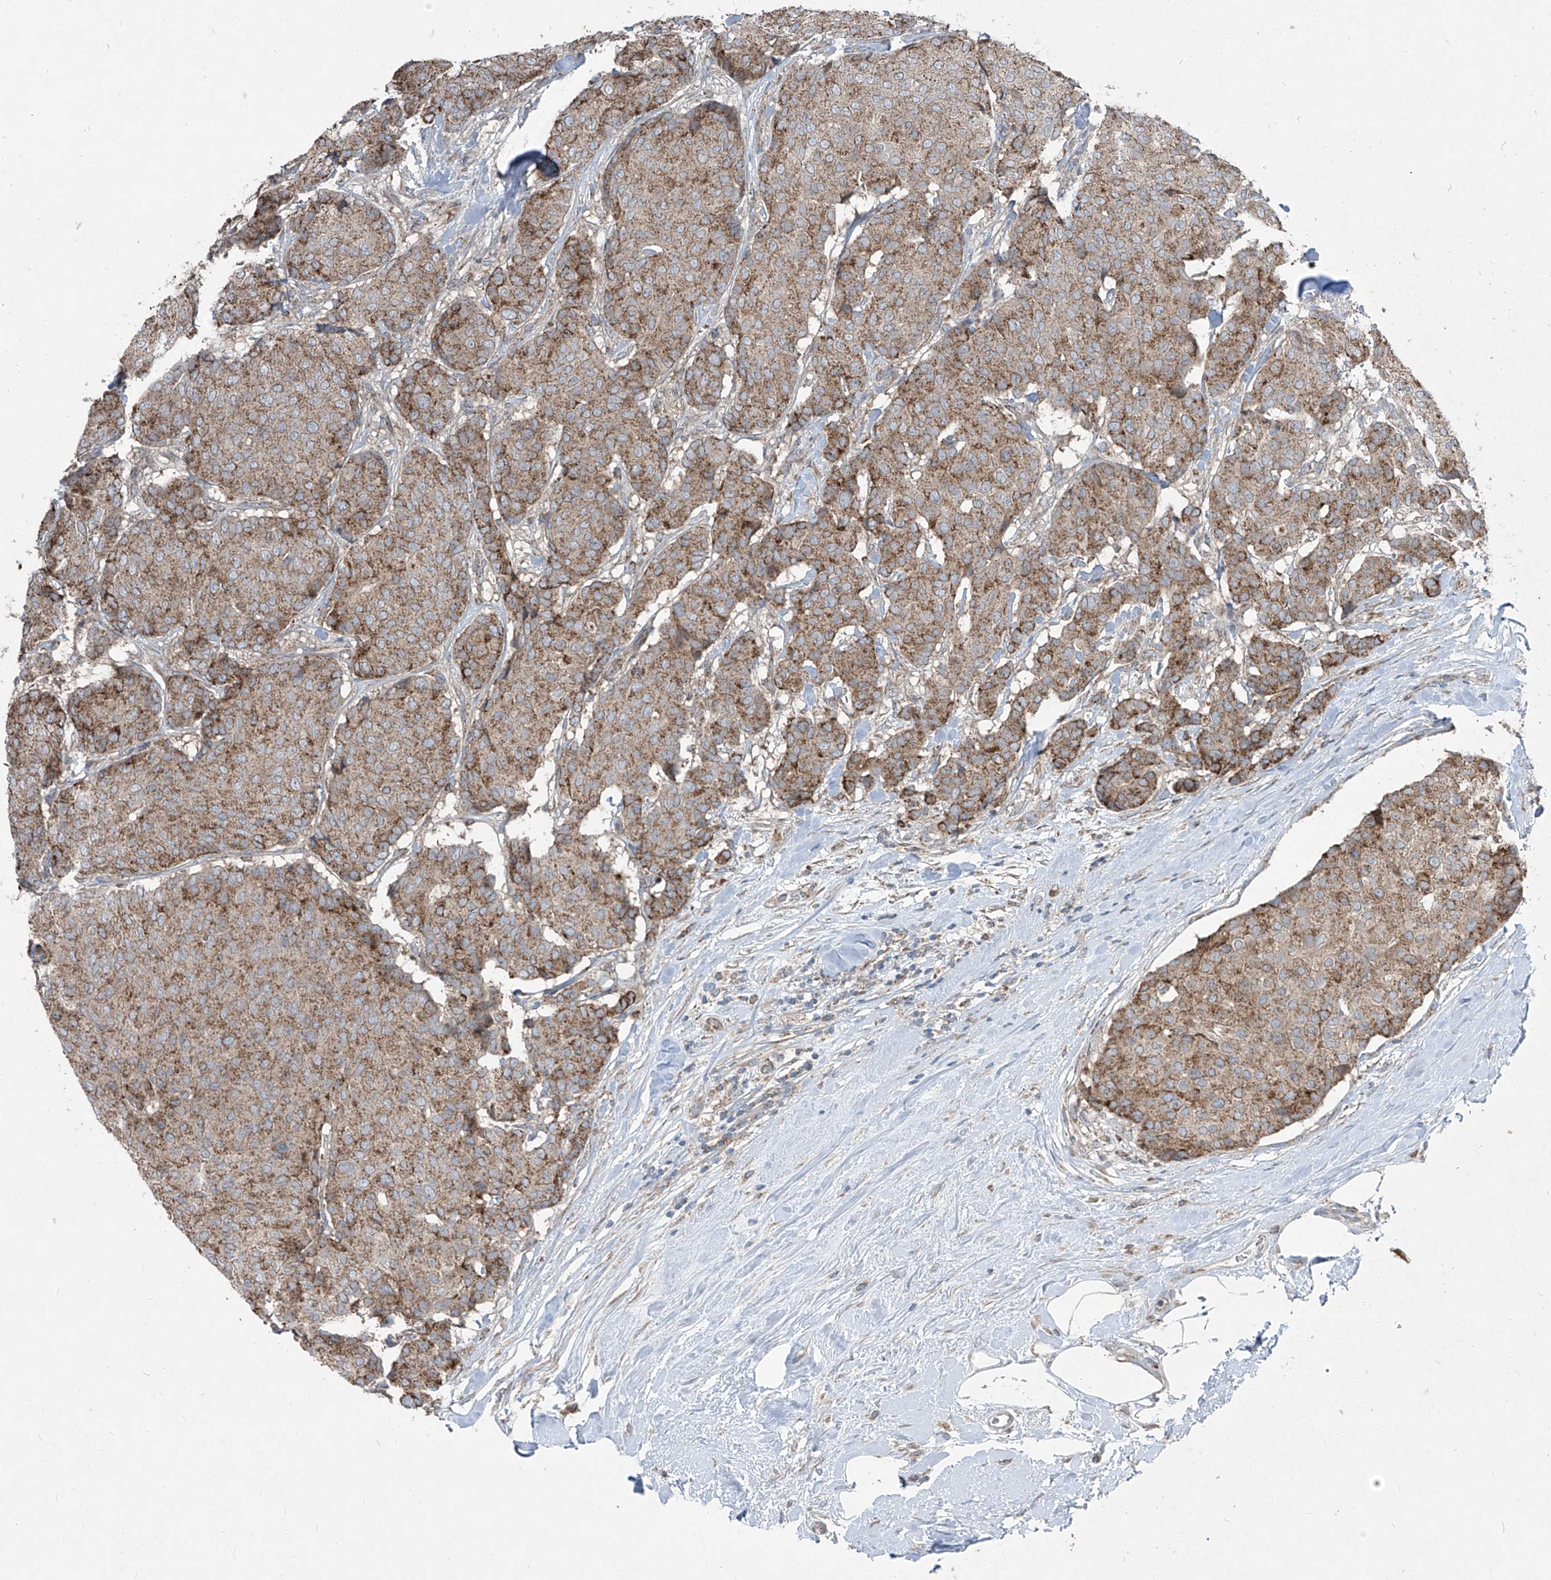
{"staining": {"intensity": "moderate", "quantity": ">75%", "location": "cytoplasmic/membranous"}, "tissue": "breast cancer", "cell_type": "Tumor cells", "image_type": "cancer", "snomed": [{"axis": "morphology", "description": "Duct carcinoma"}, {"axis": "topography", "description": "Breast"}], "caption": "There is medium levels of moderate cytoplasmic/membranous expression in tumor cells of breast cancer (infiltrating ductal carcinoma), as demonstrated by immunohistochemical staining (brown color).", "gene": "ABCD3", "patient": {"sex": "female", "age": 75}}